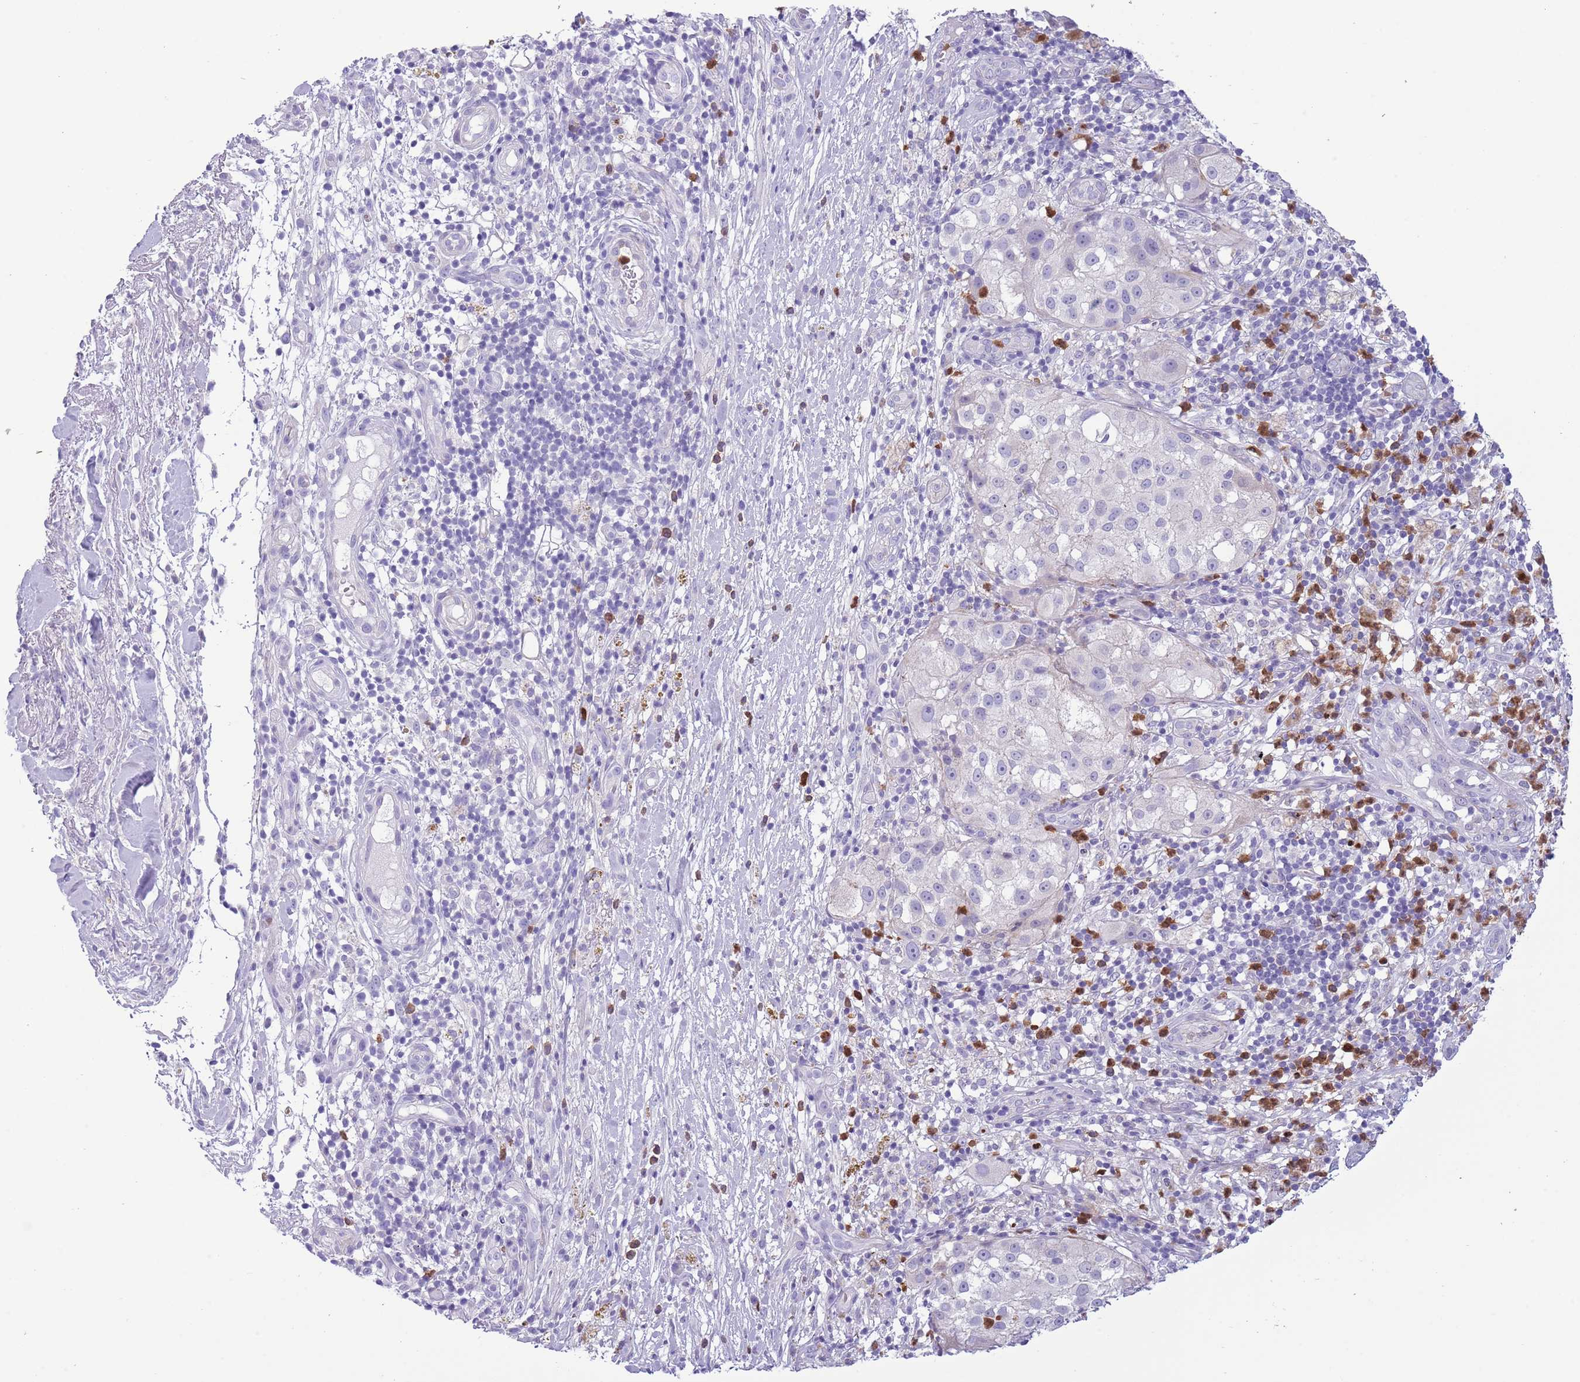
{"staining": {"intensity": "negative", "quantity": "none", "location": "none"}, "tissue": "melanoma", "cell_type": "Tumor cells", "image_type": "cancer", "snomed": [{"axis": "morphology", "description": "Normal morphology"}, {"axis": "morphology", "description": "Malignant melanoma, NOS"}, {"axis": "topography", "description": "Skin"}], "caption": "Tumor cells are negative for protein expression in human malignant melanoma. (Brightfield microscopy of DAB (3,3'-diaminobenzidine) immunohistochemistry (IHC) at high magnification).", "gene": "OR6M1", "patient": {"sex": "female", "age": 72}}